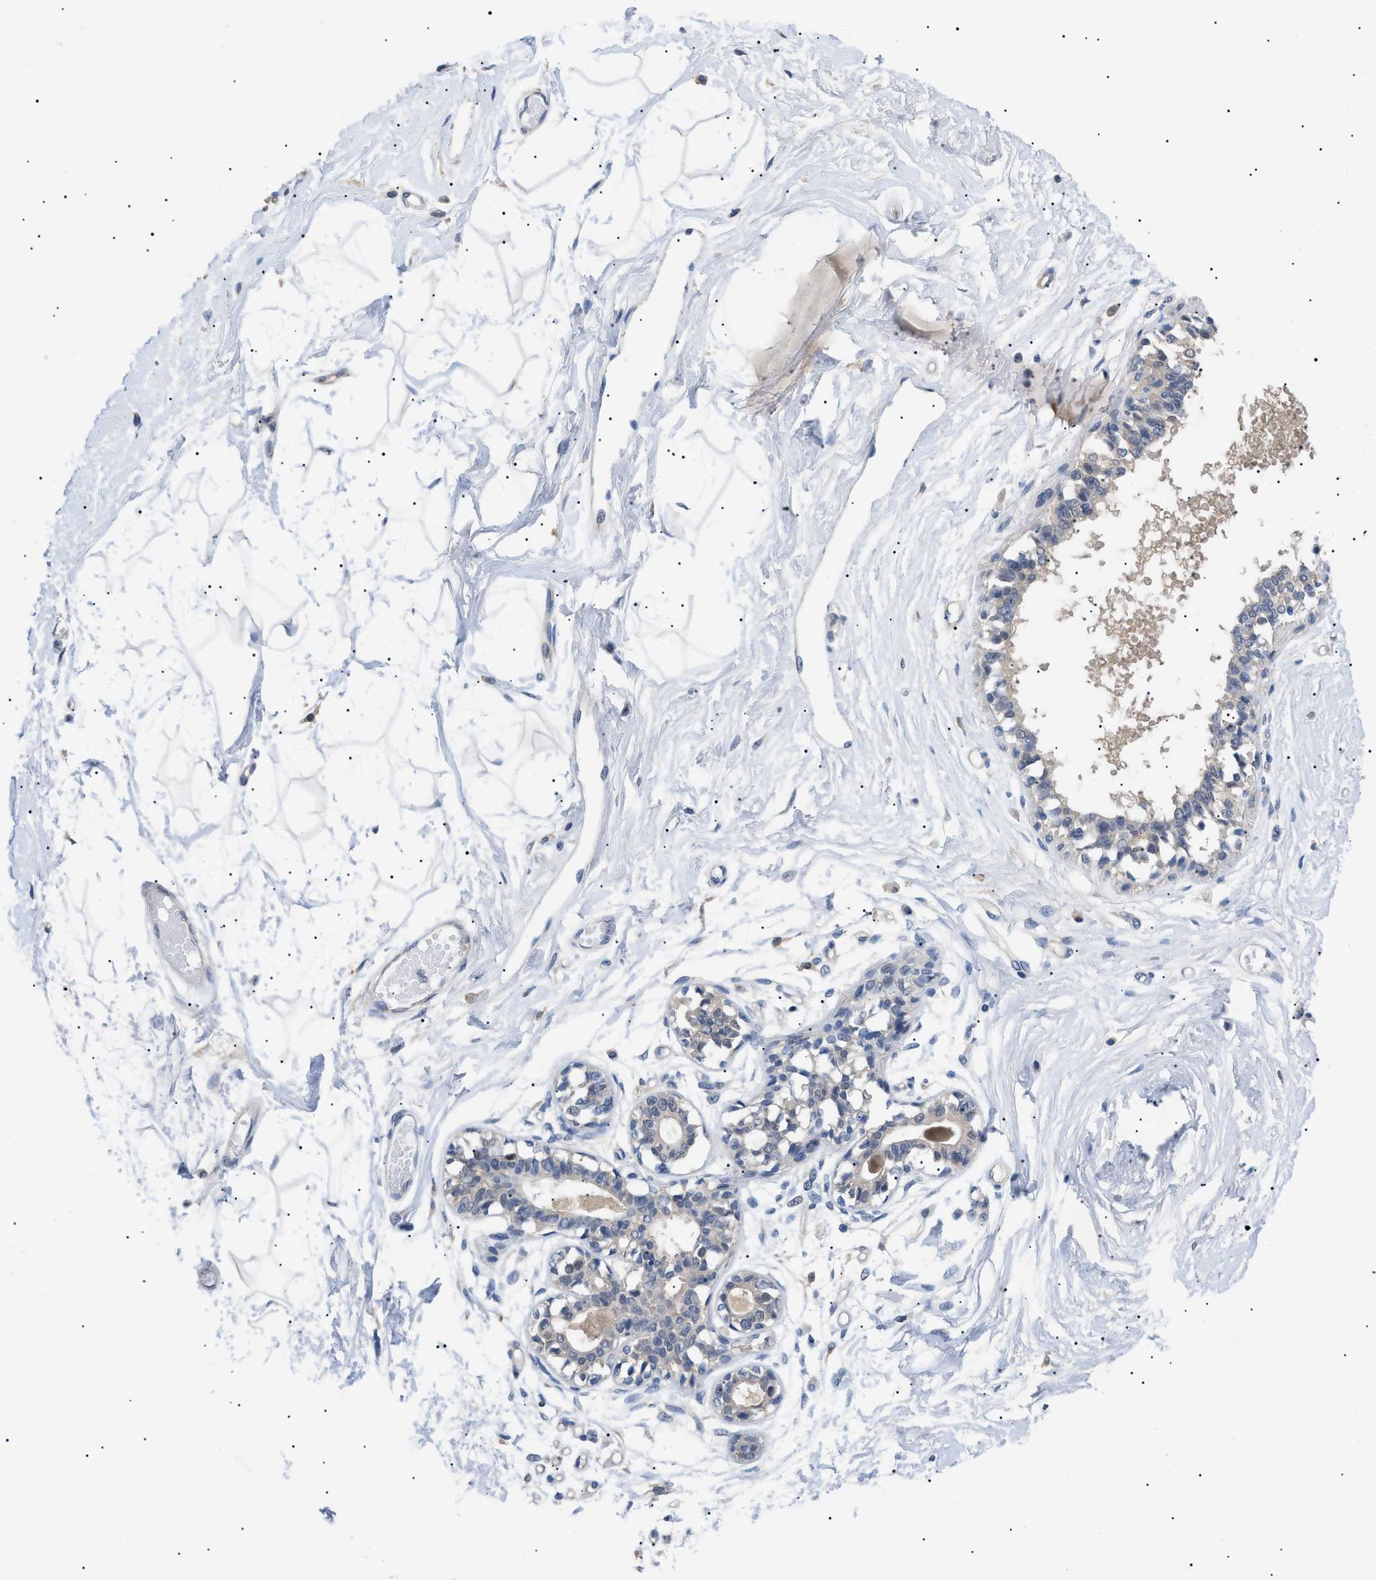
{"staining": {"intensity": "negative", "quantity": "none", "location": "none"}, "tissue": "breast", "cell_type": "Adipocytes", "image_type": "normal", "snomed": [{"axis": "morphology", "description": "Normal tissue, NOS"}, {"axis": "topography", "description": "Breast"}], "caption": "Breast was stained to show a protein in brown. There is no significant expression in adipocytes. Brightfield microscopy of immunohistochemistry stained with DAB (3,3'-diaminobenzidine) (brown) and hematoxylin (blue), captured at high magnification.", "gene": "CRCP", "patient": {"sex": "female", "age": 45}}